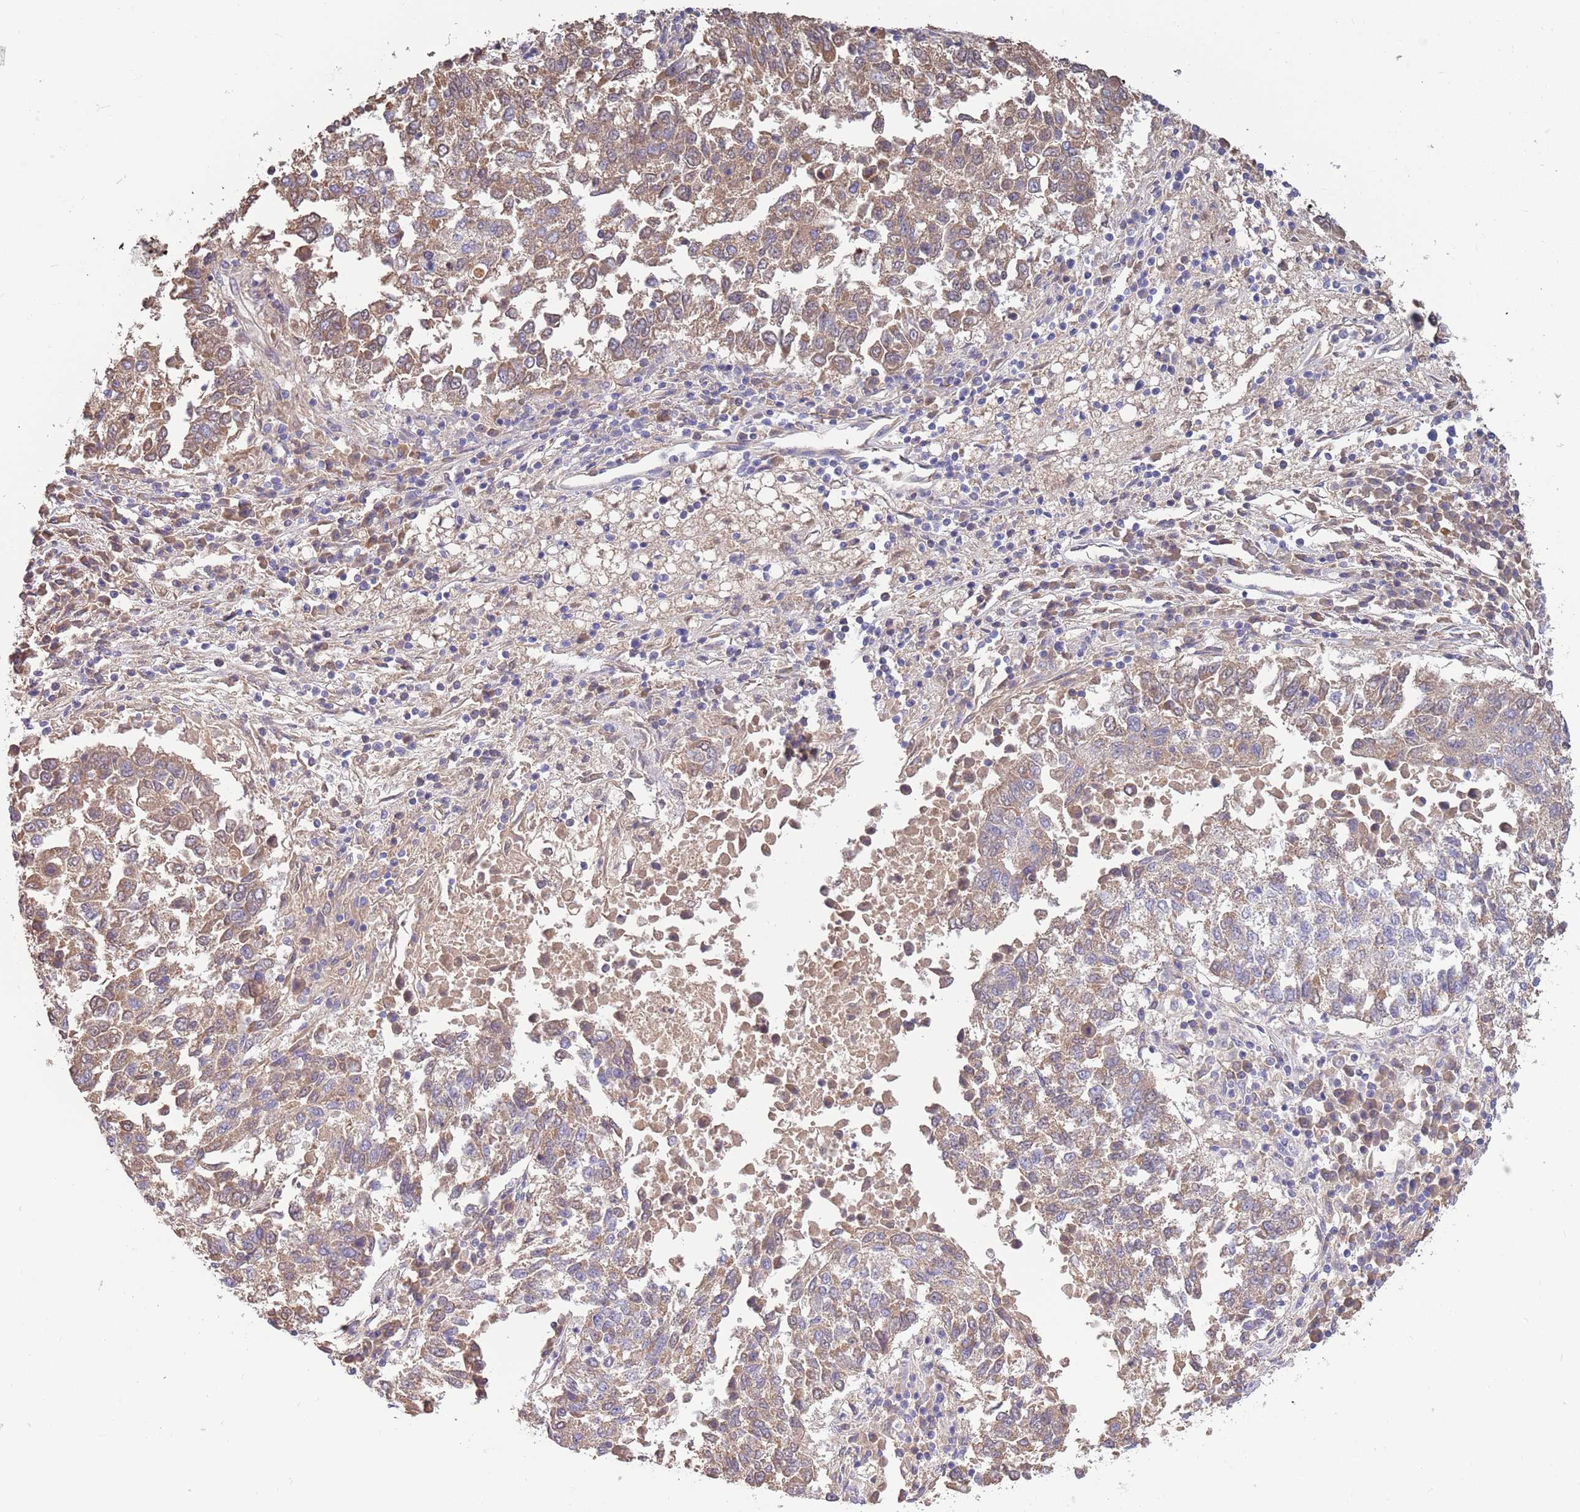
{"staining": {"intensity": "weak", "quantity": ">75%", "location": "cytoplasmic/membranous"}, "tissue": "lung cancer", "cell_type": "Tumor cells", "image_type": "cancer", "snomed": [{"axis": "morphology", "description": "Squamous cell carcinoma, NOS"}, {"axis": "topography", "description": "Lung"}], "caption": "IHC photomicrograph of human lung squamous cell carcinoma stained for a protein (brown), which reveals low levels of weak cytoplasmic/membranous positivity in about >75% of tumor cells.", "gene": "TRMO", "patient": {"sex": "male", "age": 73}}